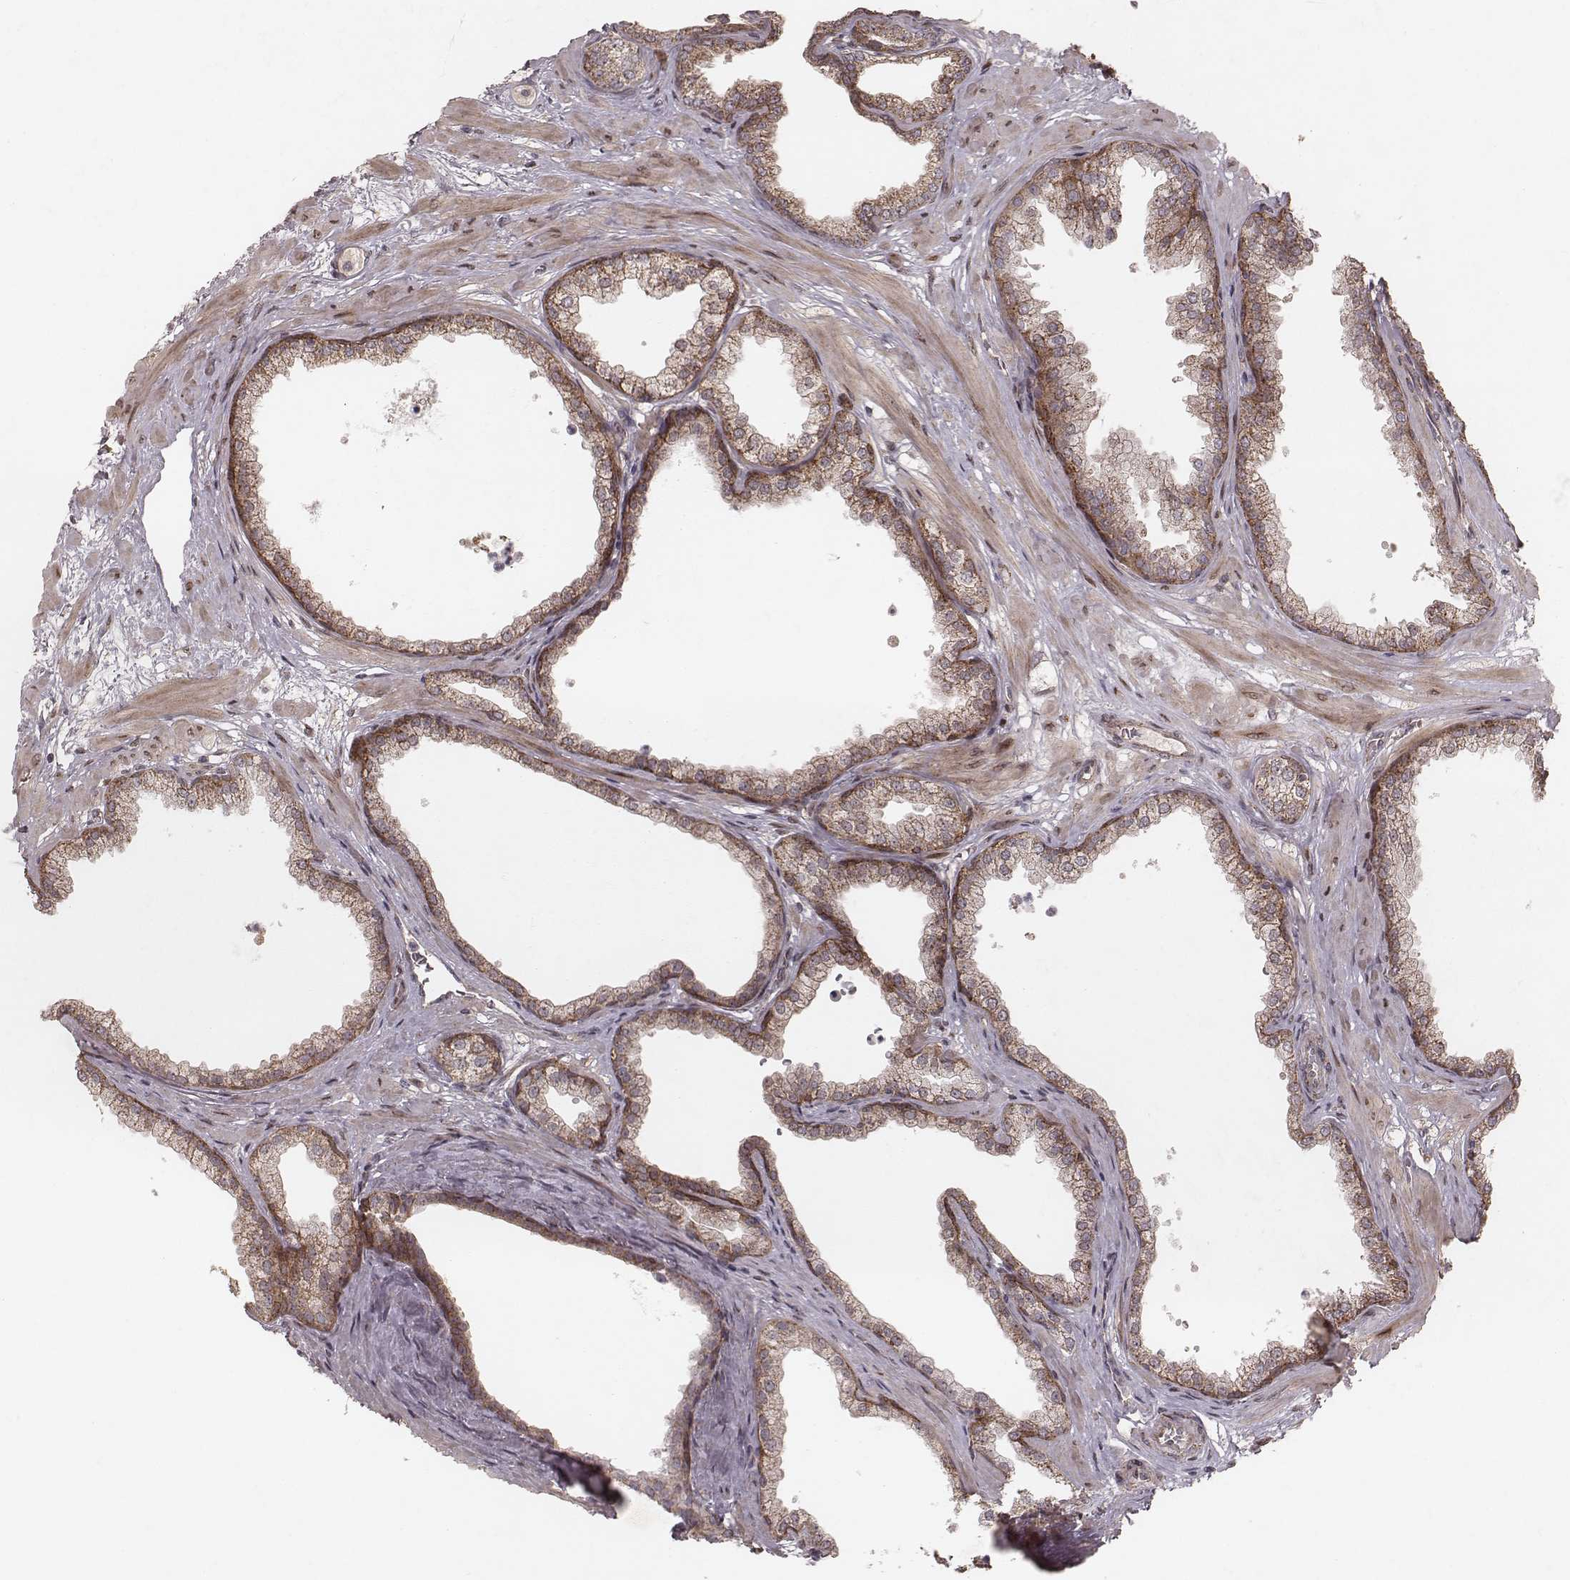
{"staining": {"intensity": "moderate", "quantity": ">75%", "location": "cytoplasmic/membranous"}, "tissue": "prostate", "cell_type": "Glandular cells", "image_type": "normal", "snomed": [{"axis": "morphology", "description": "Normal tissue, NOS"}, {"axis": "topography", "description": "Prostate"}], "caption": "Protein staining of benign prostate displays moderate cytoplasmic/membranous staining in approximately >75% of glandular cells.", "gene": "NDUFA7", "patient": {"sex": "male", "age": 37}}